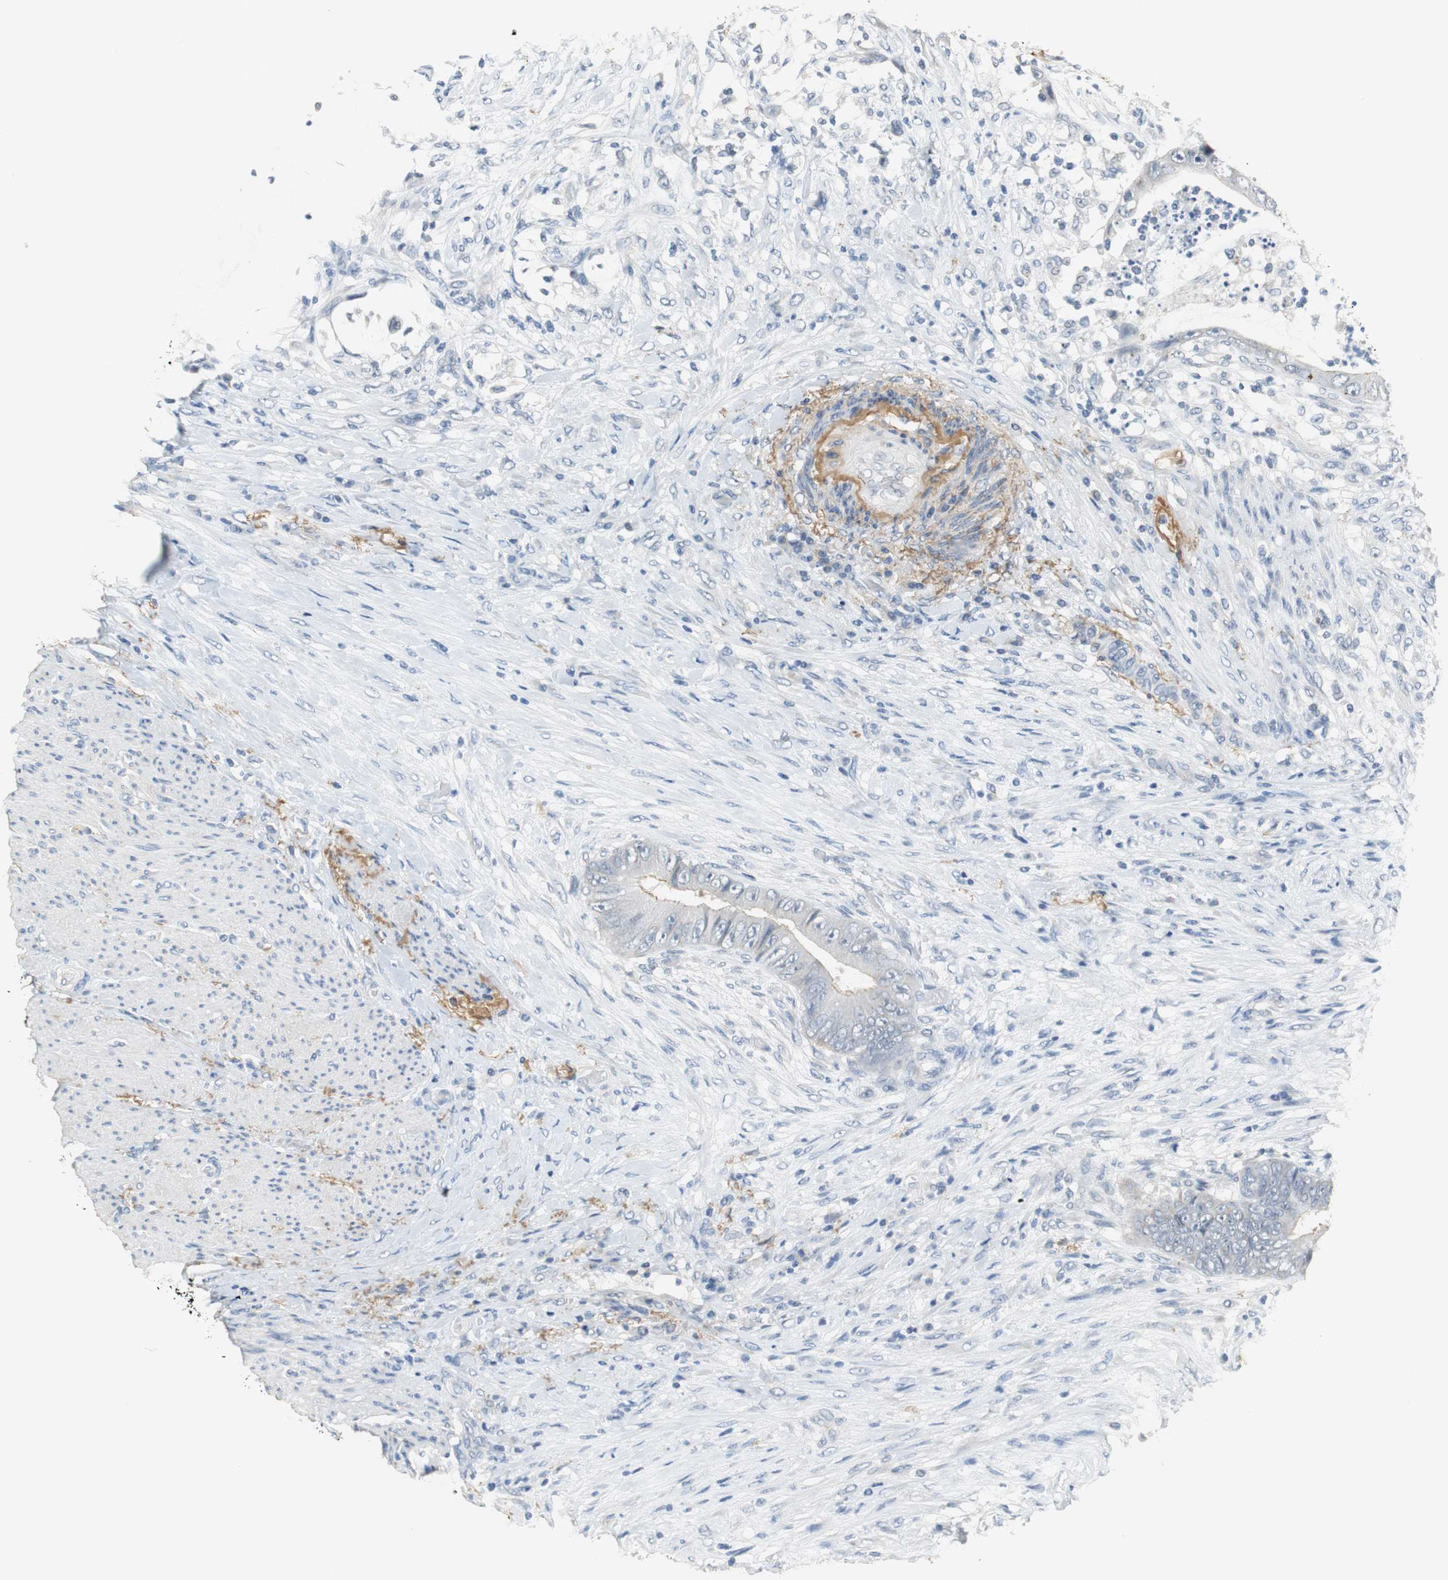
{"staining": {"intensity": "negative", "quantity": "none", "location": "none"}, "tissue": "colorectal cancer", "cell_type": "Tumor cells", "image_type": "cancer", "snomed": [{"axis": "morphology", "description": "Adenocarcinoma, NOS"}, {"axis": "topography", "description": "Rectum"}], "caption": "IHC micrograph of human colorectal cancer stained for a protein (brown), which exhibits no expression in tumor cells.", "gene": "MUC7", "patient": {"sex": "female", "age": 77}}